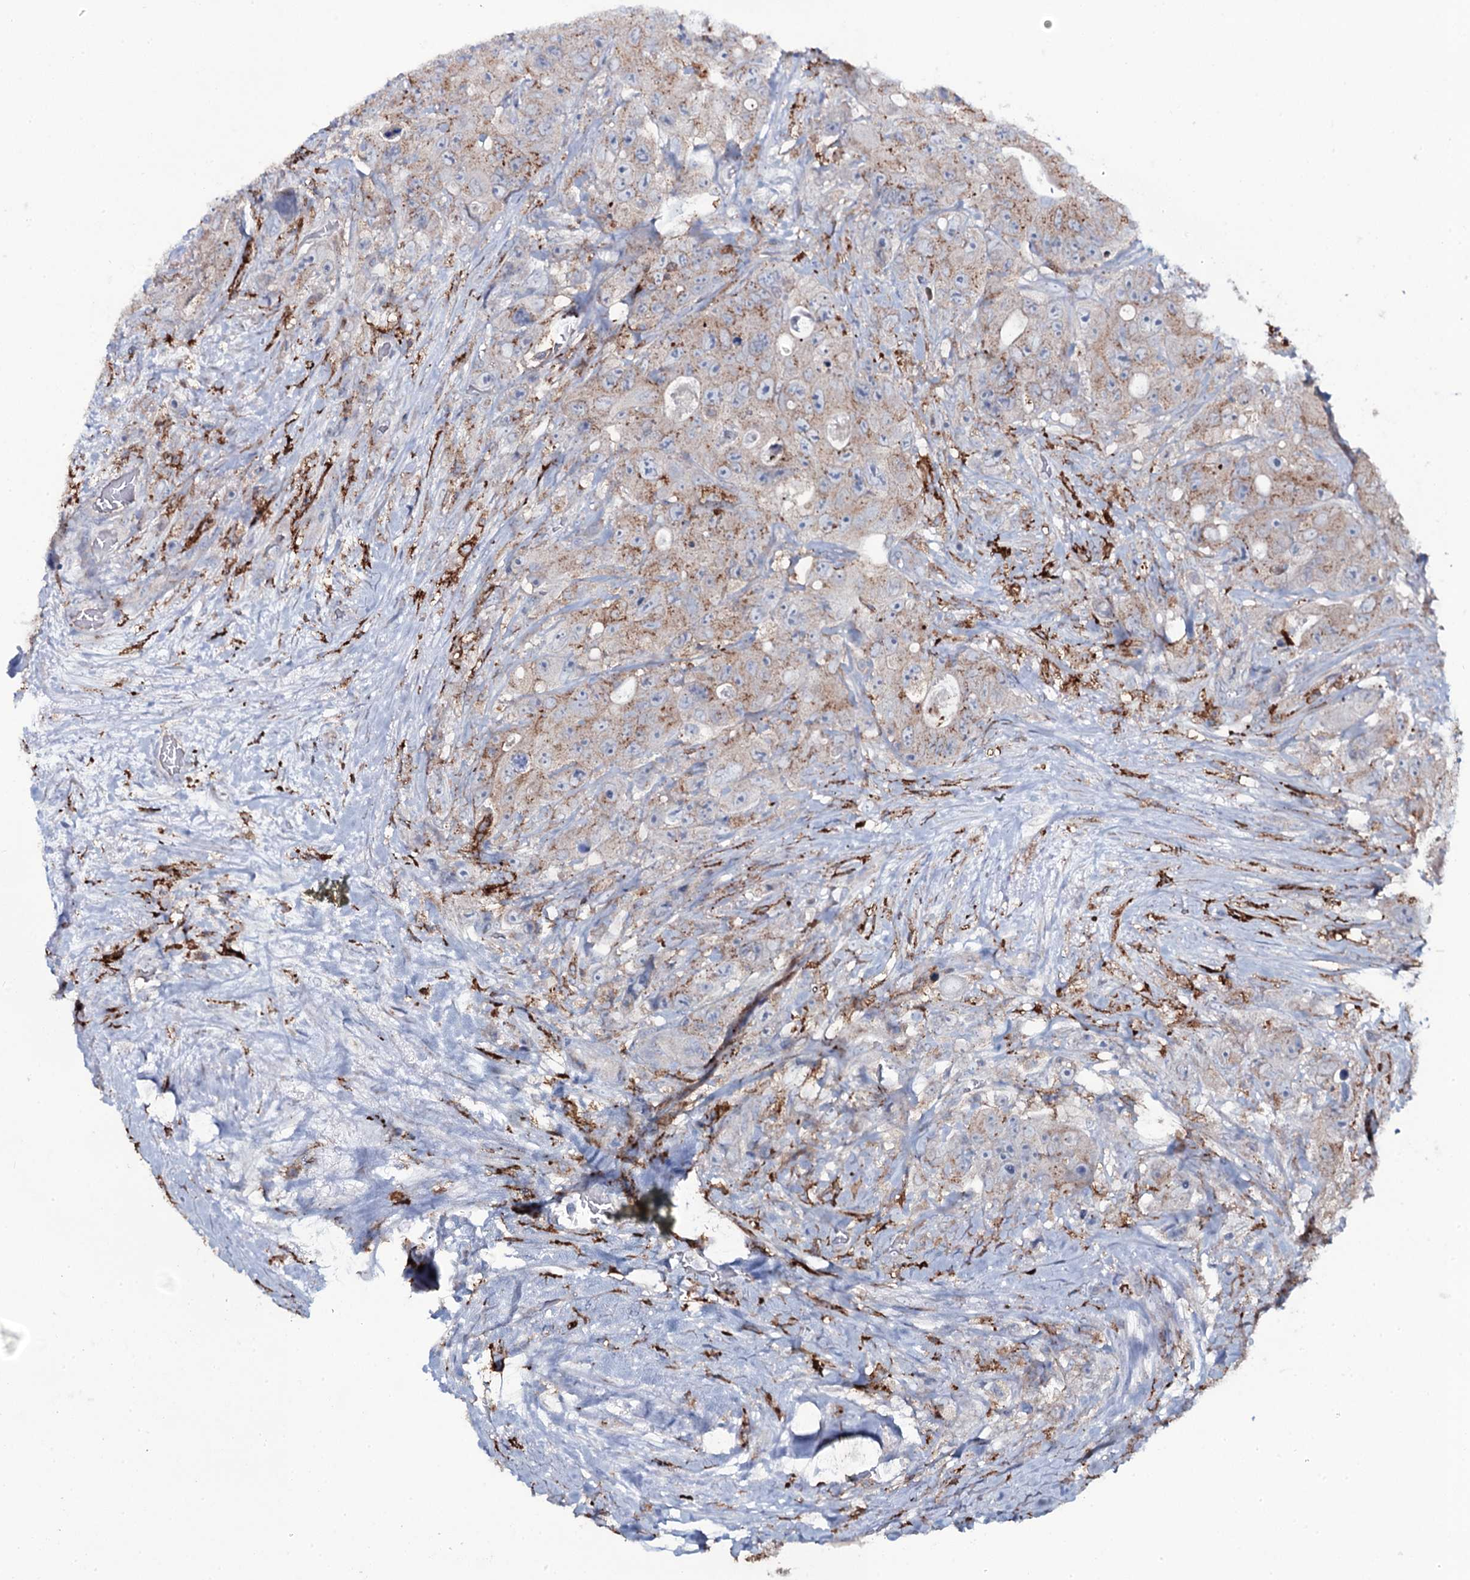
{"staining": {"intensity": "moderate", "quantity": "<25%", "location": "cytoplasmic/membranous"}, "tissue": "colorectal cancer", "cell_type": "Tumor cells", "image_type": "cancer", "snomed": [{"axis": "morphology", "description": "Adenocarcinoma, NOS"}, {"axis": "topography", "description": "Colon"}], "caption": "This histopathology image exhibits adenocarcinoma (colorectal) stained with immunohistochemistry to label a protein in brown. The cytoplasmic/membranous of tumor cells show moderate positivity for the protein. Nuclei are counter-stained blue.", "gene": "OSBPL2", "patient": {"sex": "female", "age": 46}}